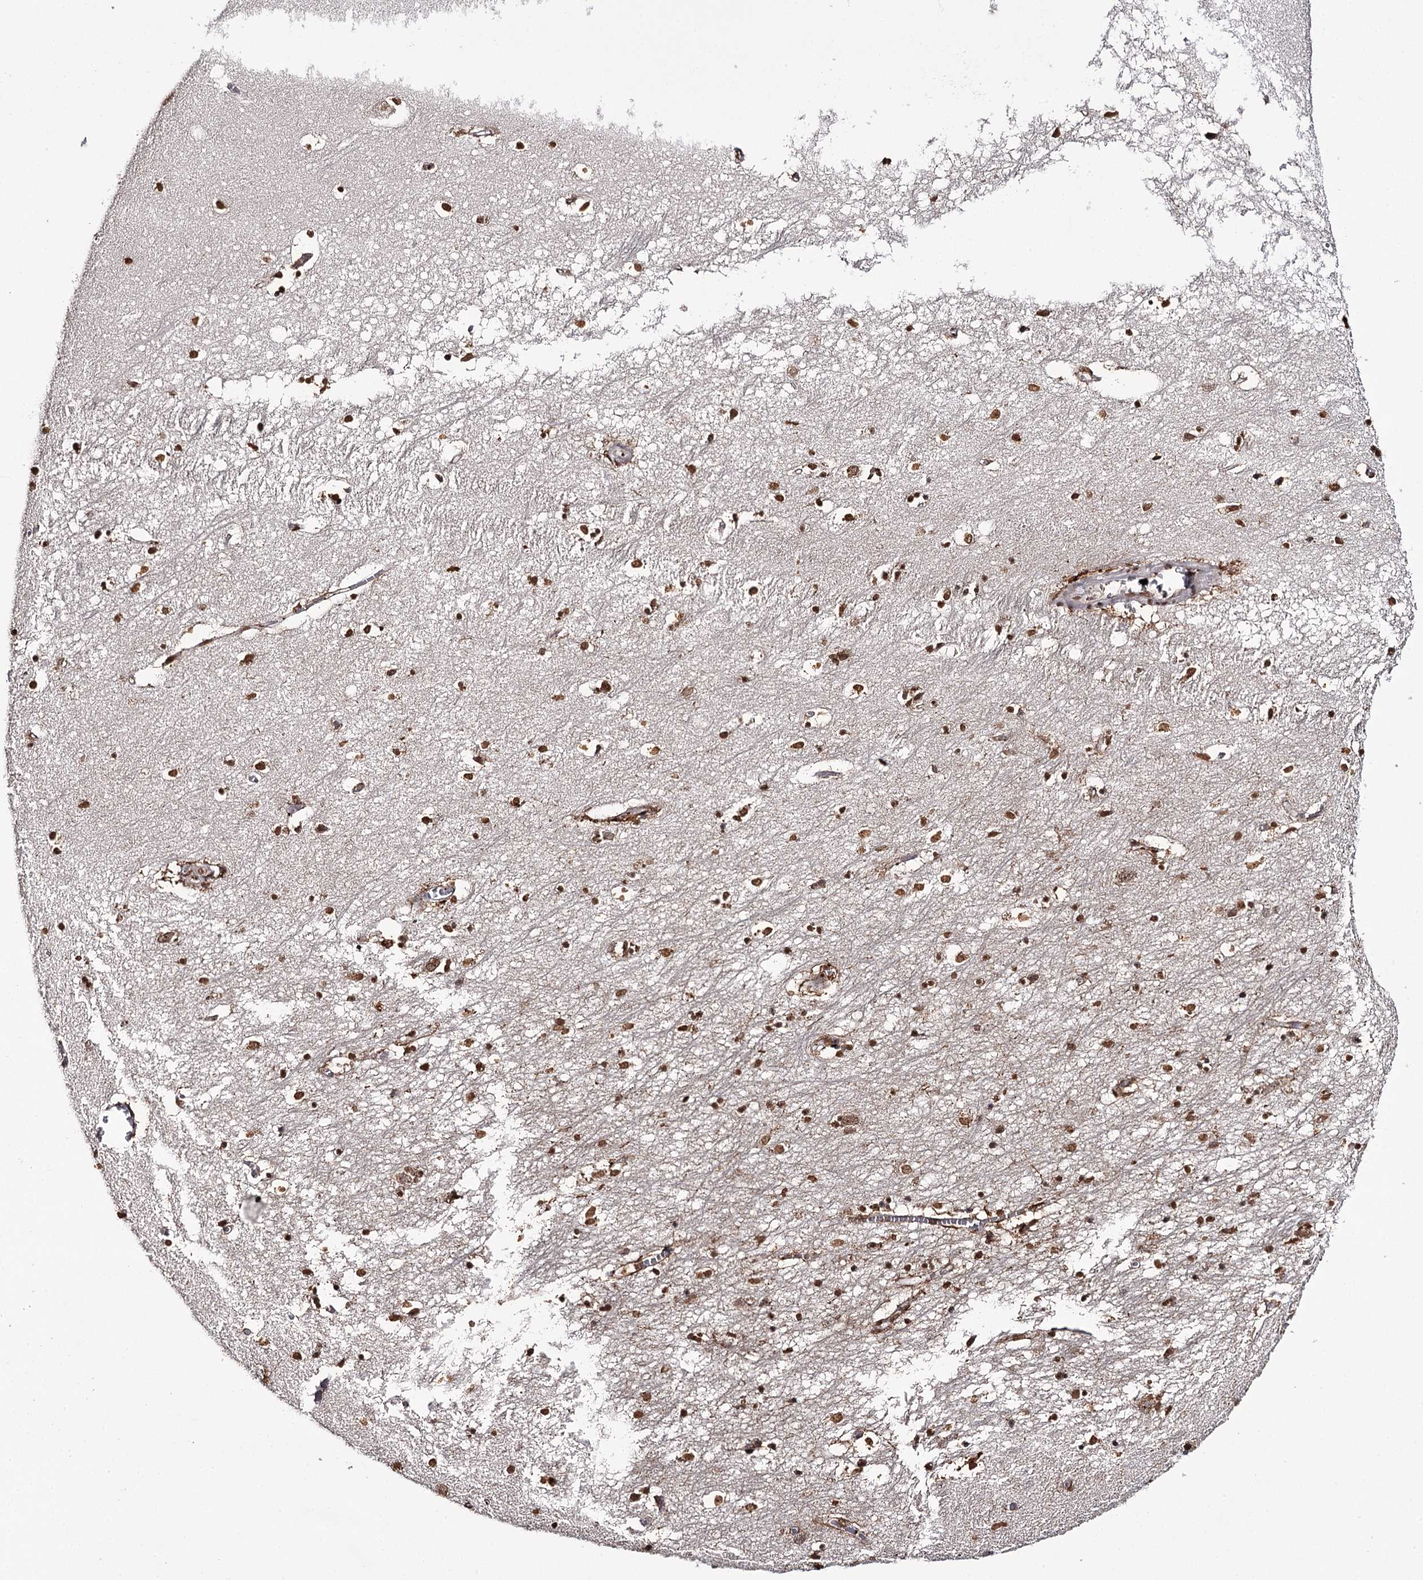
{"staining": {"intensity": "strong", "quantity": ">75%", "location": "nuclear"}, "tissue": "hippocampus", "cell_type": "Glial cells", "image_type": "normal", "snomed": [{"axis": "morphology", "description": "Normal tissue, NOS"}, {"axis": "topography", "description": "Hippocampus"}], "caption": "Protein staining of normal hippocampus reveals strong nuclear expression in approximately >75% of glial cells. The protein is stained brown, and the nuclei are stained in blue (DAB IHC with brightfield microscopy, high magnification).", "gene": "THYN1", "patient": {"sex": "female", "age": 64}}